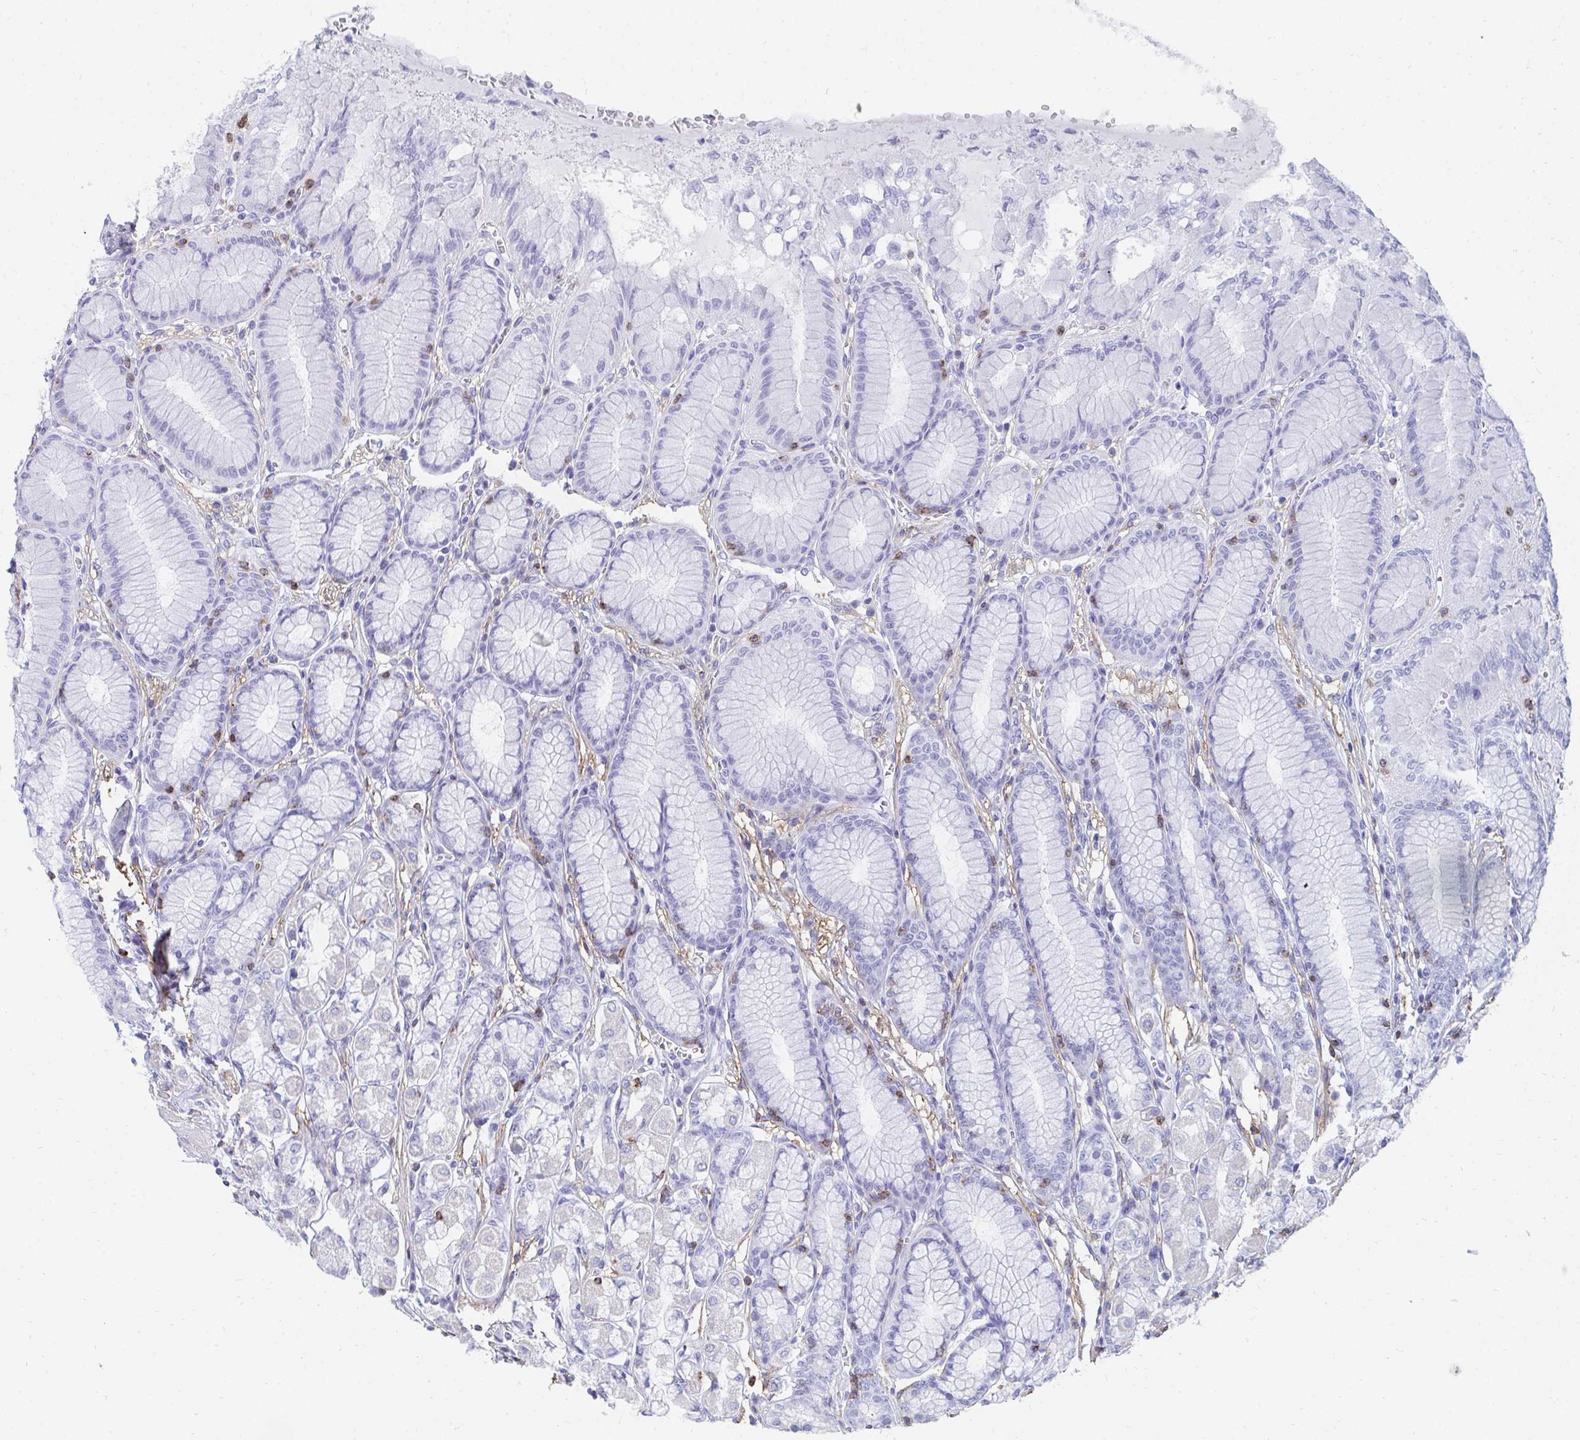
{"staining": {"intensity": "negative", "quantity": "none", "location": "none"}, "tissue": "stomach", "cell_type": "Glandular cells", "image_type": "normal", "snomed": [{"axis": "morphology", "description": "Normal tissue, NOS"}, {"axis": "topography", "description": "Stomach"}, {"axis": "topography", "description": "Stomach, lower"}], "caption": "A high-resolution image shows IHC staining of normal stomach, which demonstrates no significant expression in glandular cells. (DAB IHC, high magnification).", "gene": "CD7", "patient": {"sex": "male", "age": 76}}